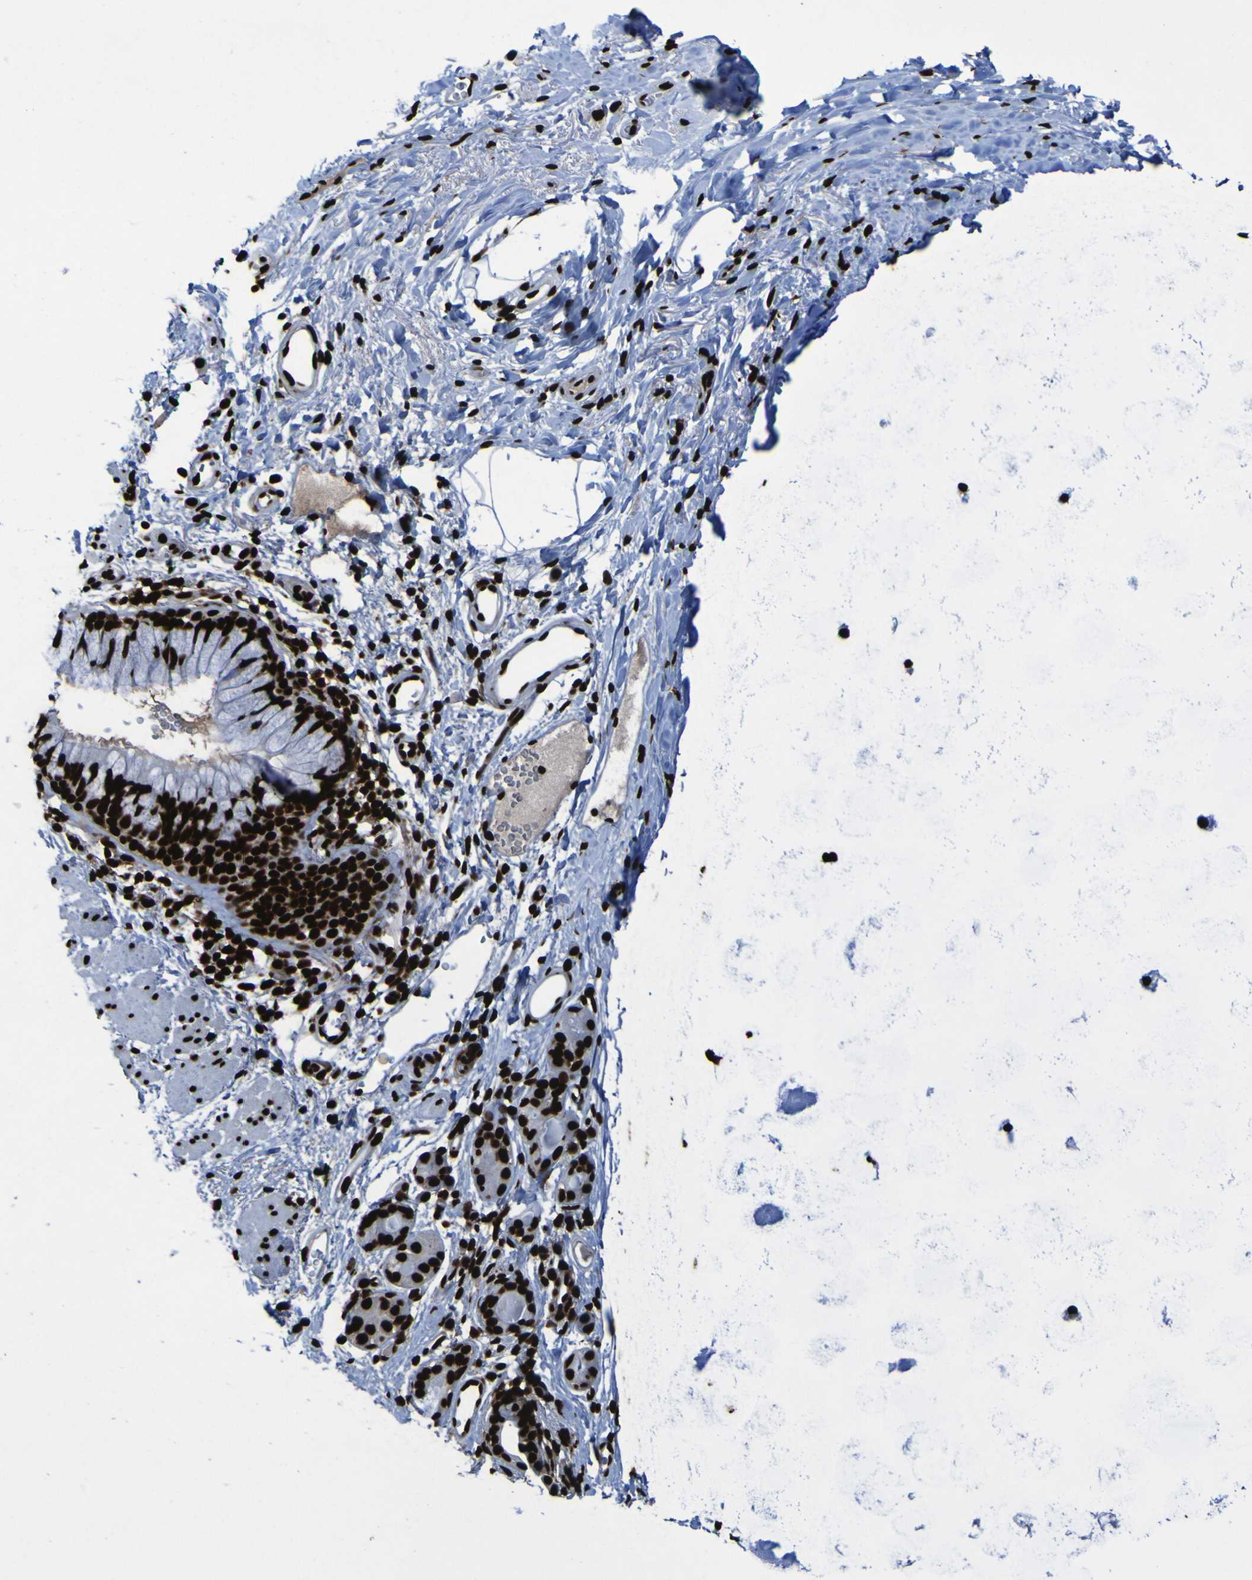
{"staining": {"intensity": "strong", "quantity": ">75%", "location": "nuclear"}, "tissue": "bronchus", "cell_type": "Respiratory epithelial cells", "image_type": "normal", "snomed": [{"axis": "morphology", "description": "Normal tissue, NOS"}, {"axis": "topography", "description": "Cartilage tissue"}, {"axis": "topography", "description": "Bronchus"}], "caption": "This micrograph shows immunohistochemistry (IHC) staining of benign human bronchus, with high strong nuclear positivity in approximately >75% of respiratory epithelial cells.", "gene": "NPM1", "patient": {"sex": "female", "age": 53}}